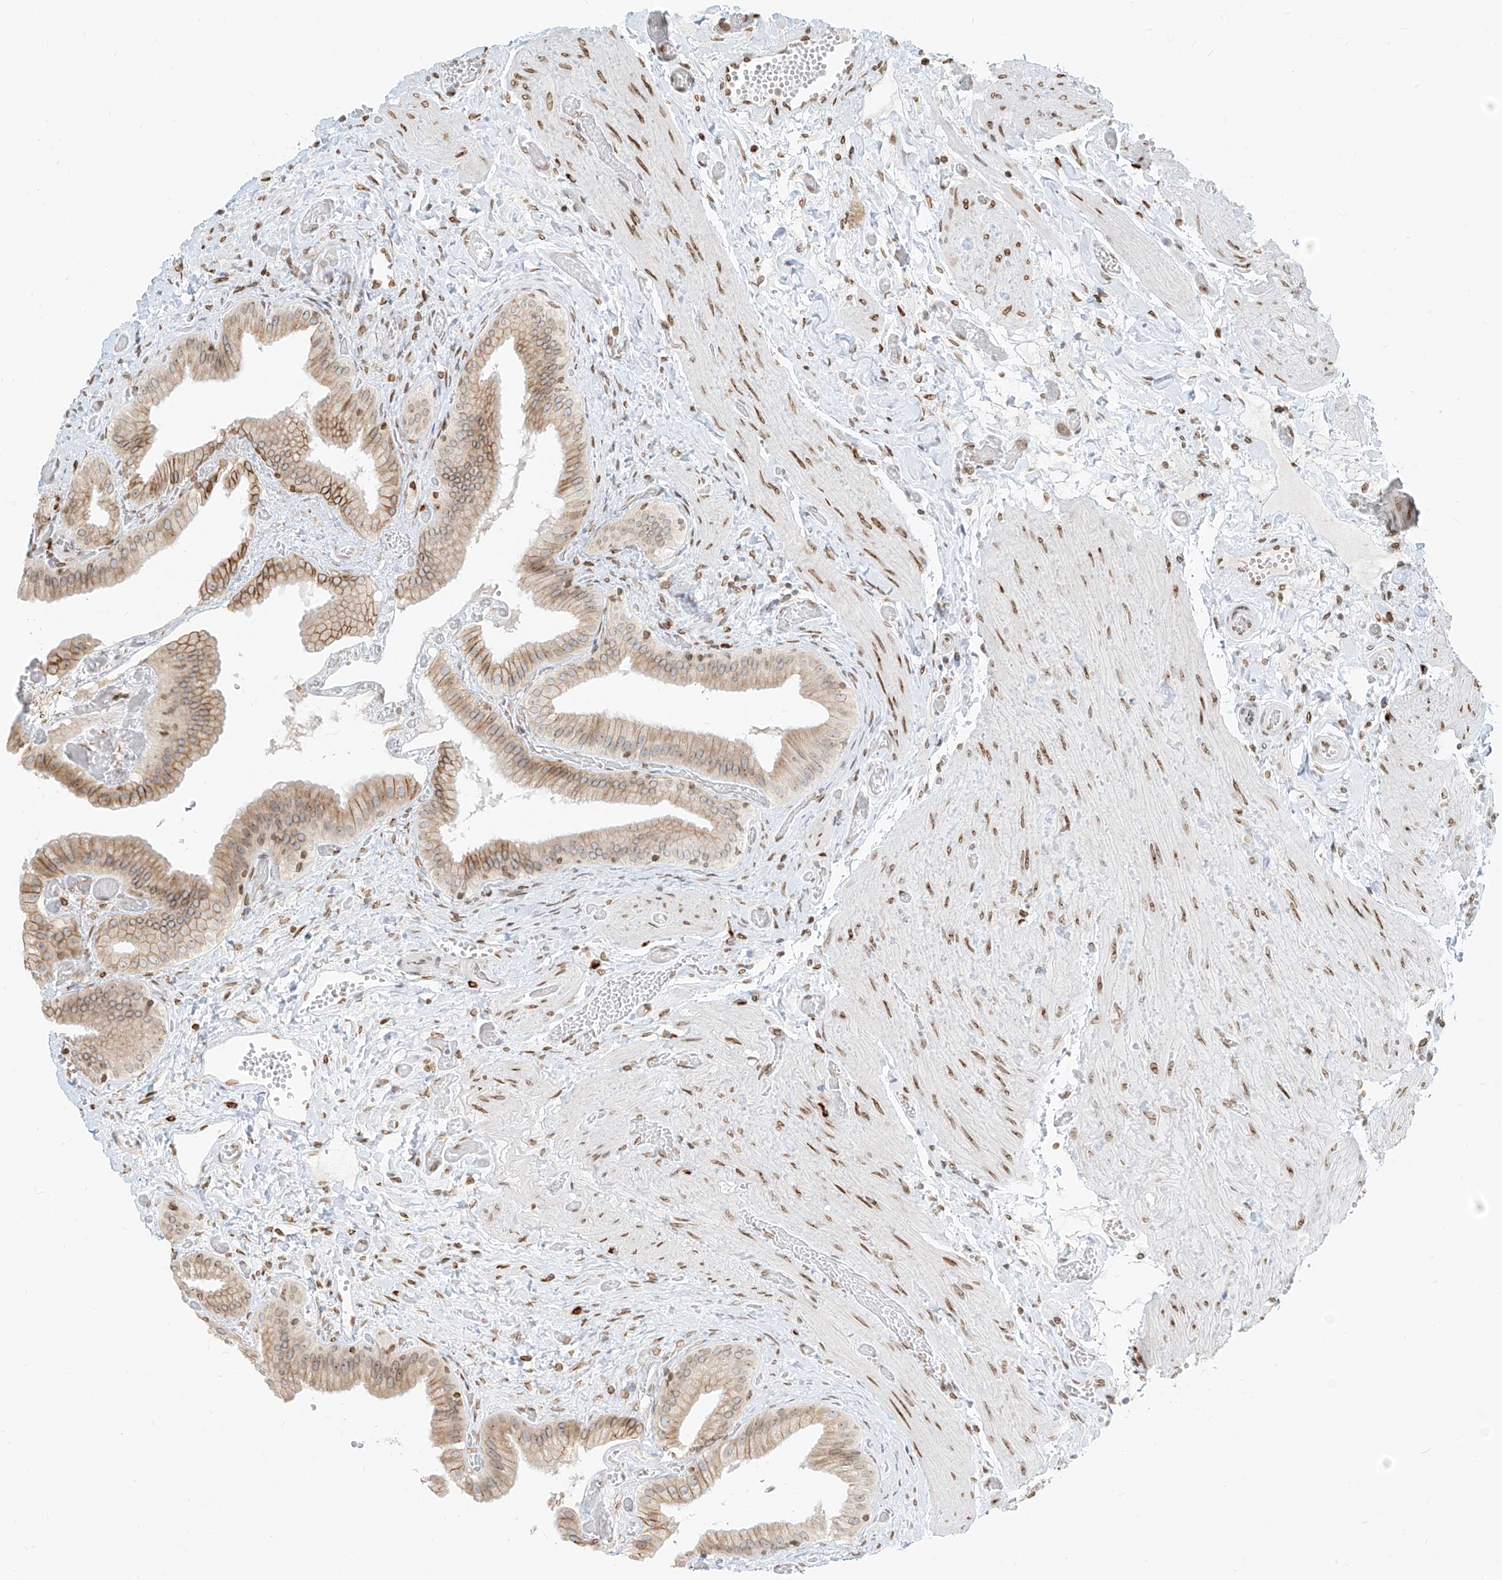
{"staining": {"intensity": "moderate", "quantity": "25%-75%", "location": "cytoplasmic/membranous,nuclear"}, "tissue": "gallbladder", "cell_type": "Glandular cells", "image_type": "normal", "snomed": [{"axis": "morphology", "description": "Normal tissue, NOS"}, {"axis": "topography", "description": "Gallbladder"}], "caption": "High-magnification brightfield microscopy of benign gallbladder stained with DAB (3,3'-diaminobenzidine) (brown) and counterstained with hematoxylin (blue). glandular cells exhibit moderate cytoplasmic/membranous,nuclear positivity is present in approximately25%-75% of cells.", "gene": "SAMD15", "patient": {"sex": "female", "age": 64}}